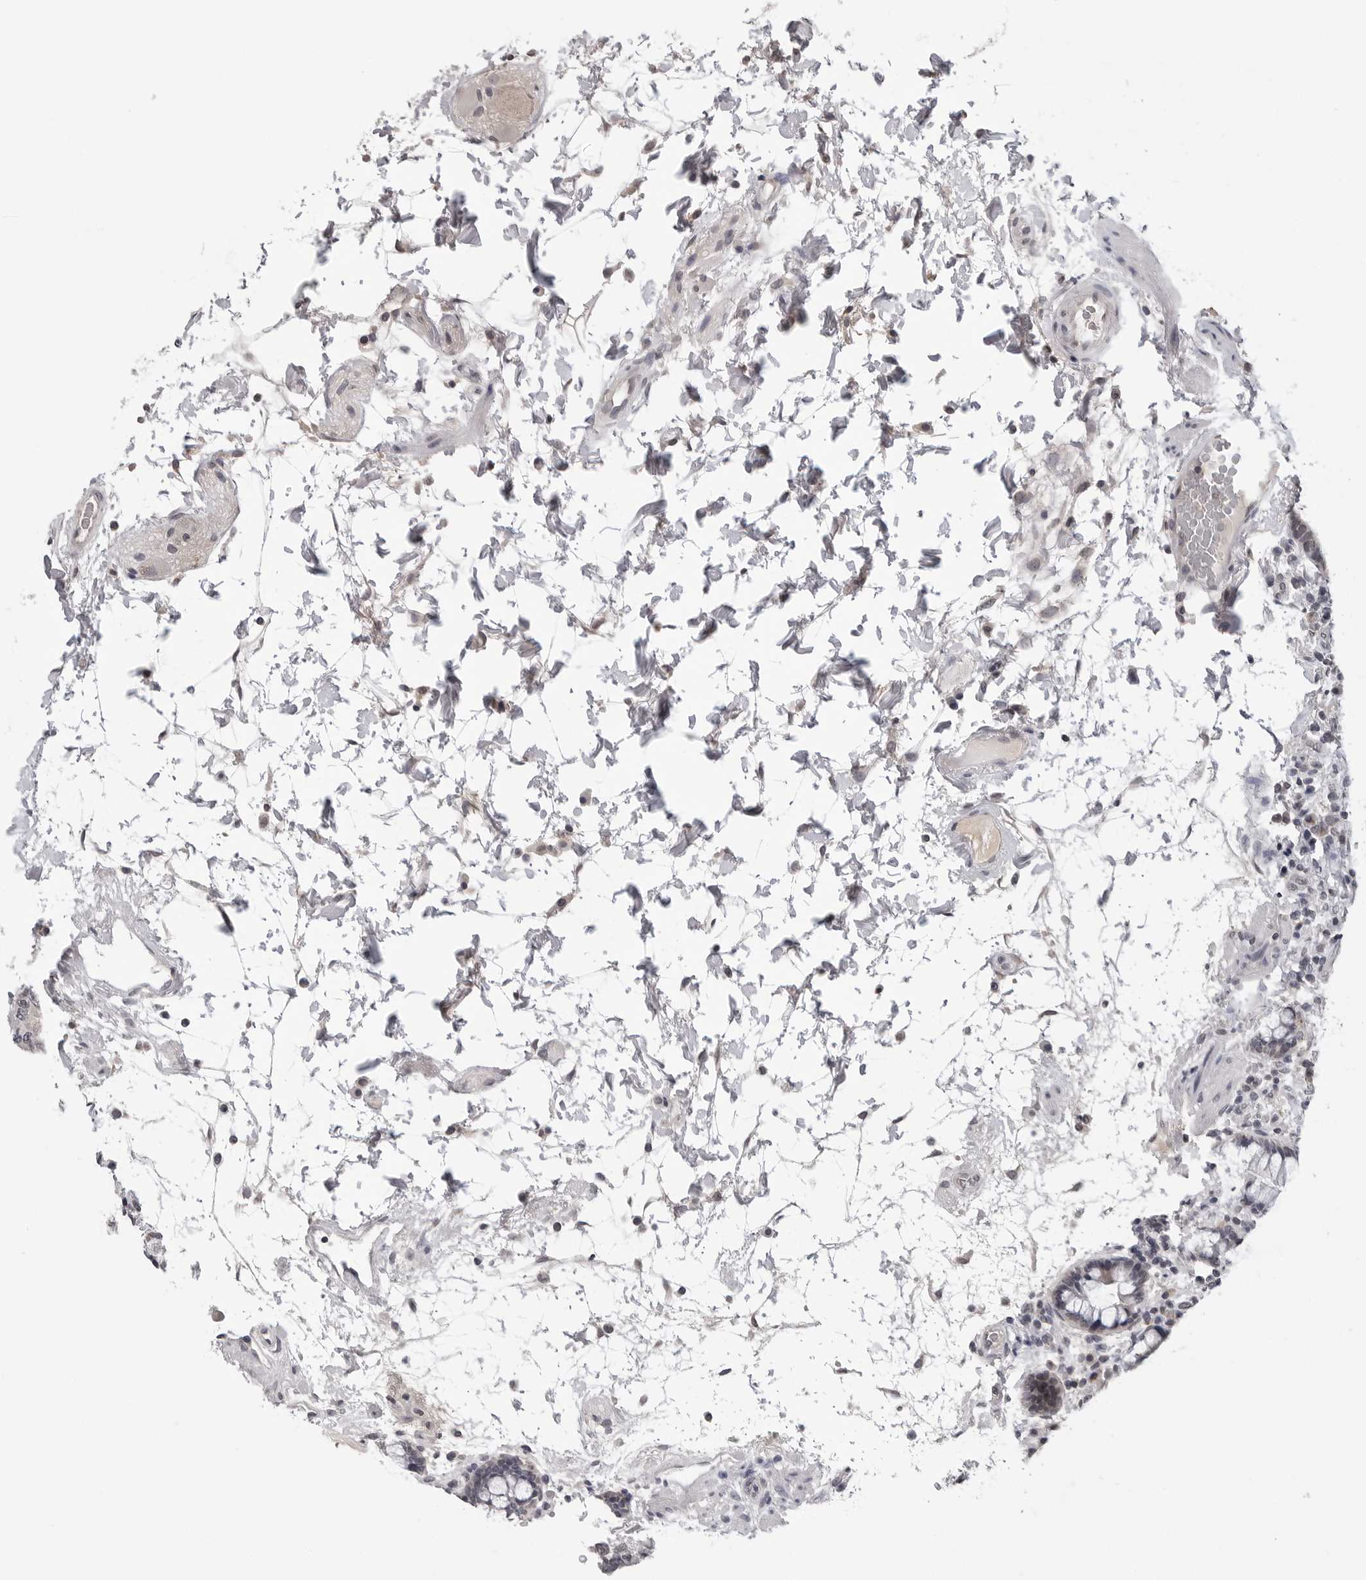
{"staining": {"intensity": "weak", "quantity": ">75%", "location": "nuclear"}, "tissue": "colon", "cell_type": "Endothelial cells", "image_type": "normal", "snomed": [{"axis": "morphology", "description": "Normal tissue, NOS"}, {"axis": "topography", "description": "Colon"}], "caption": "DAB (3,3'-diaminobenzidine) immunohistochemical staining of unremarkable human colon shows weak nuclear protein expression in approximately >75% of endothelial cells.", "gene": "CDK20", "patient": {"sex": "female", "age": 79}}